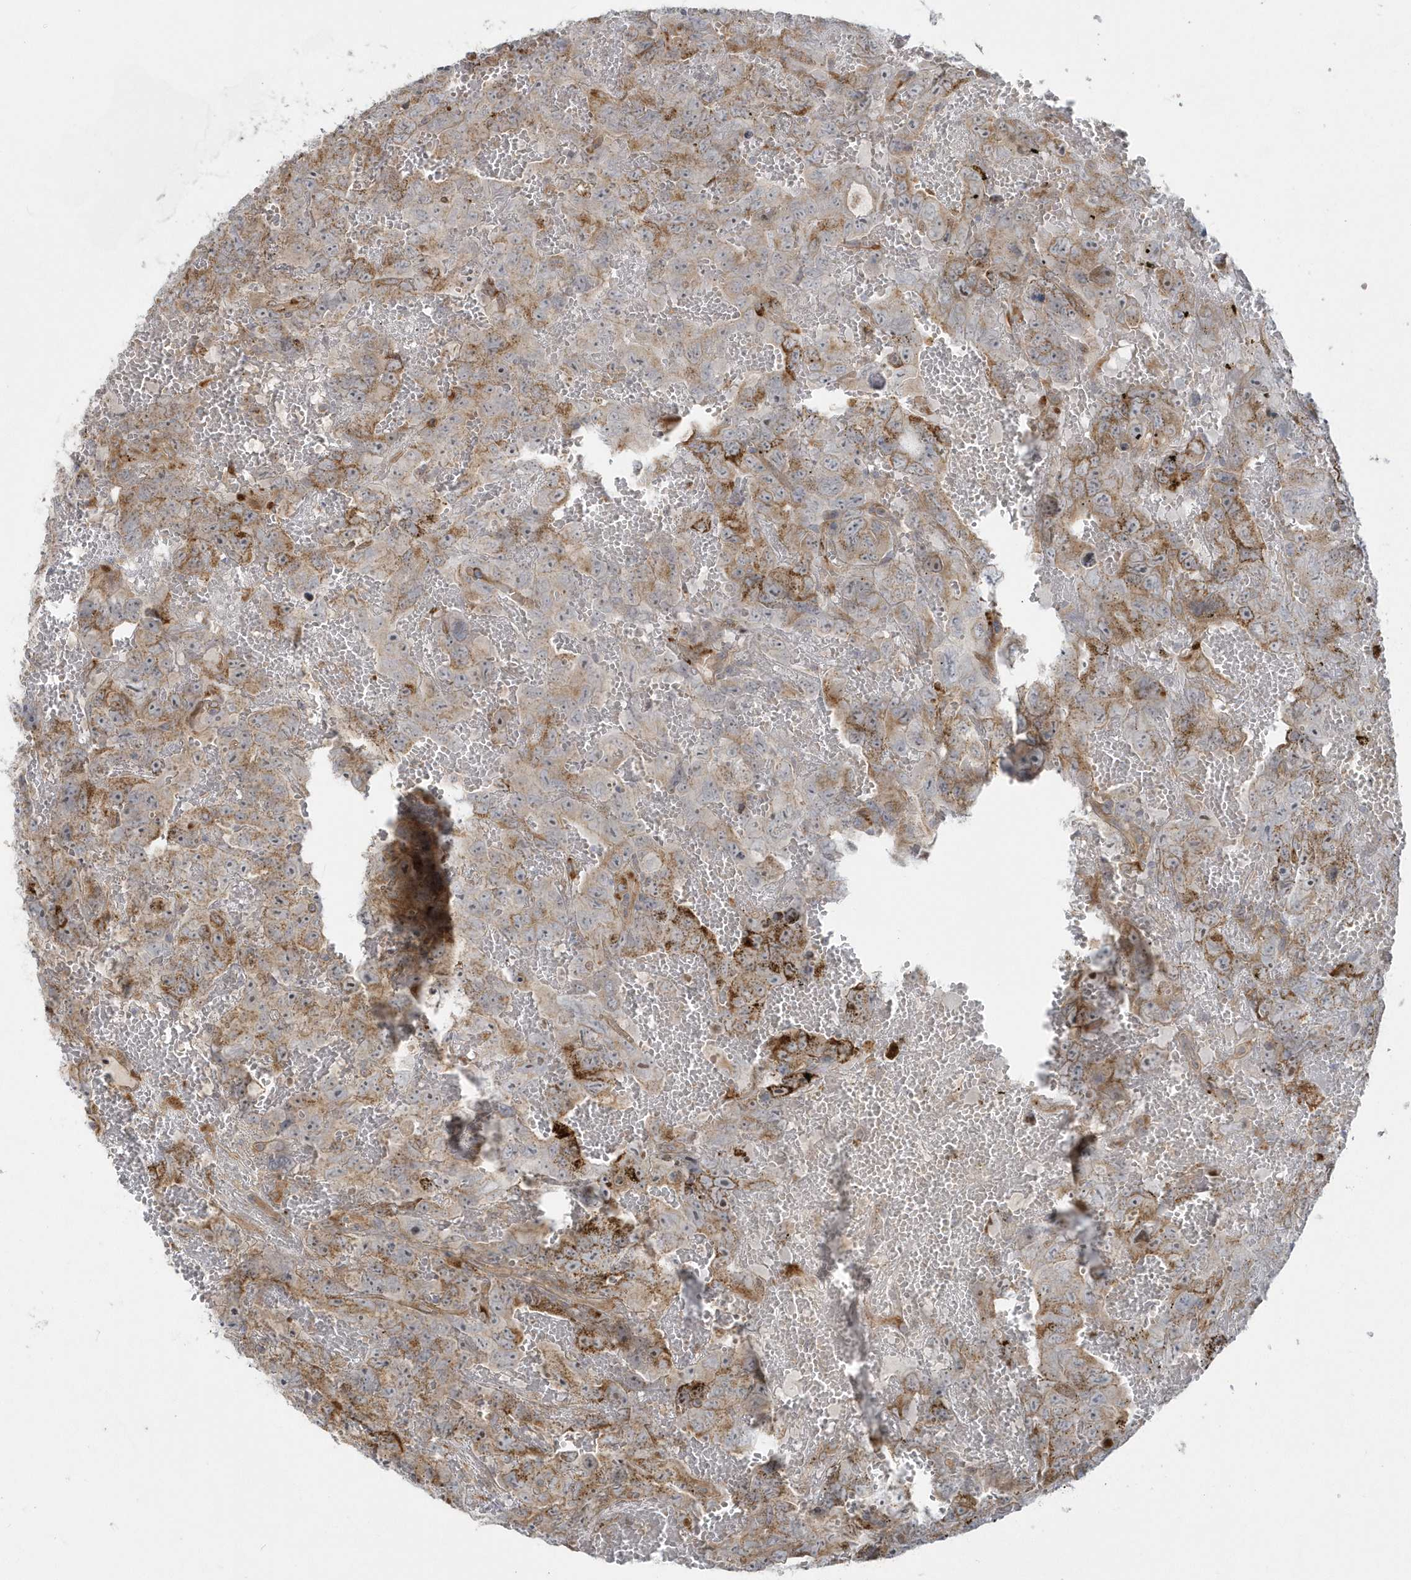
{"staining": {"intensity": "moderate", "quantity": "25%-75%", "location": "cytoplasmic/membranous"}, "tissue": "testis cancer", "cell_type": "Tumor cells", "image_type": "cancer", "snomed": [{"axis": "morphology", "description": "Carcinoma, Embryonal, NOS"}, {"axis": "topography", "description": "Testis"}], "caption": "Testis cancer (embryonal carcinoma) stained with a protein marker displays moderate staining in tumor cells.", "gene": "ACTR1A", "patient": {"sex": "male", "age": 45}}